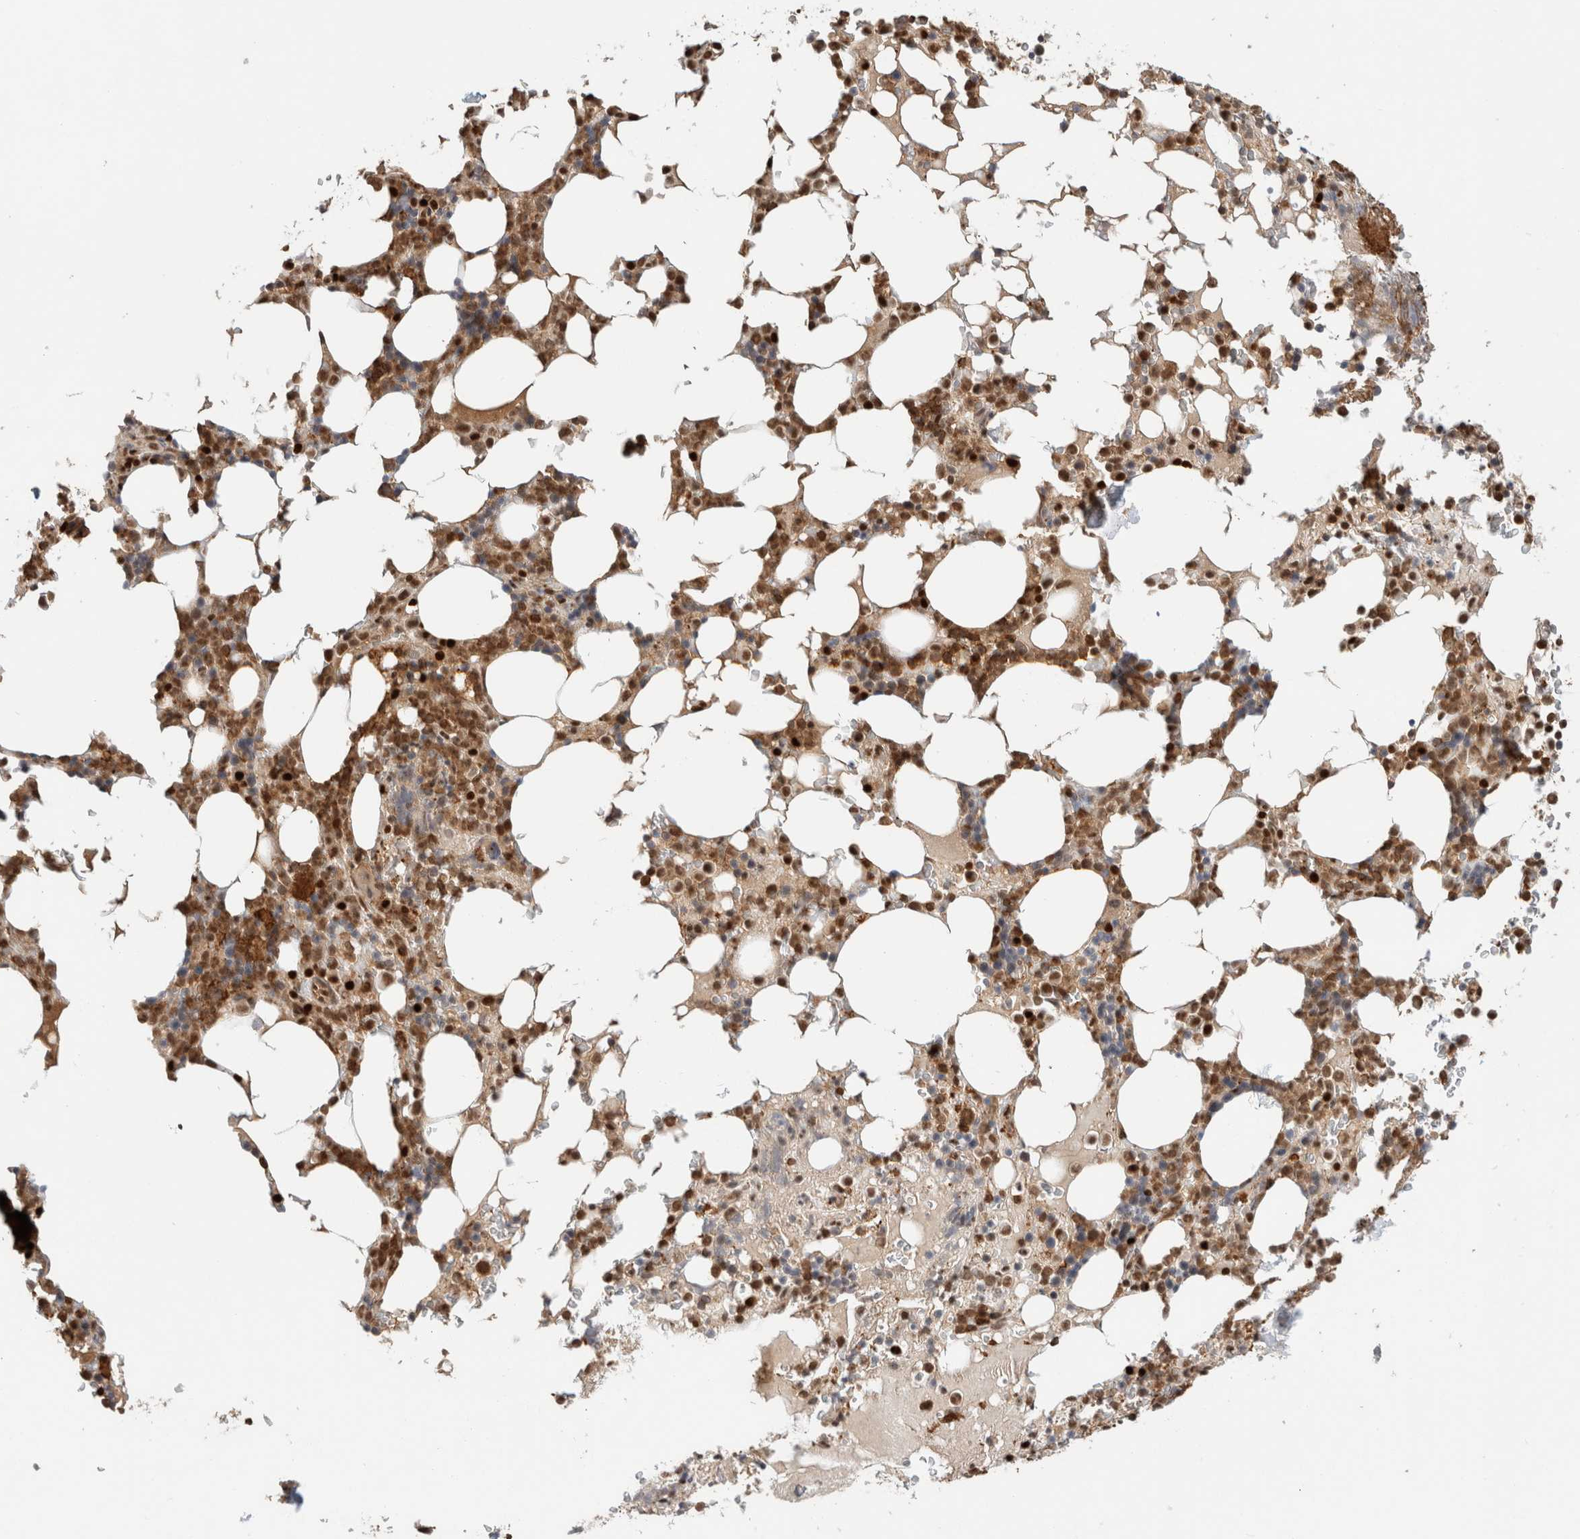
{"staining": {"intensity": "strong", "quantity": "25%-75%", "location": "cytoplasmic/membranous,nuclear"}, "tissue": "bone marrow", "cell_type": "Hematopoietic cells", "image_type": "normal", "snomed": [{"axis": "morphology", "description": "Normal tissue, NOS"}, {"axis": "topography", "description": "Bone marrow"}], "caption": "Human bone marrow stained with a brown dye displays strong cytoplasmic/membranous,nuclear positive positivity in about 25%-75% of hematopoietic cells.", "gene": "SNRNP40", "patient": {"sex": "male", "age": 58}}